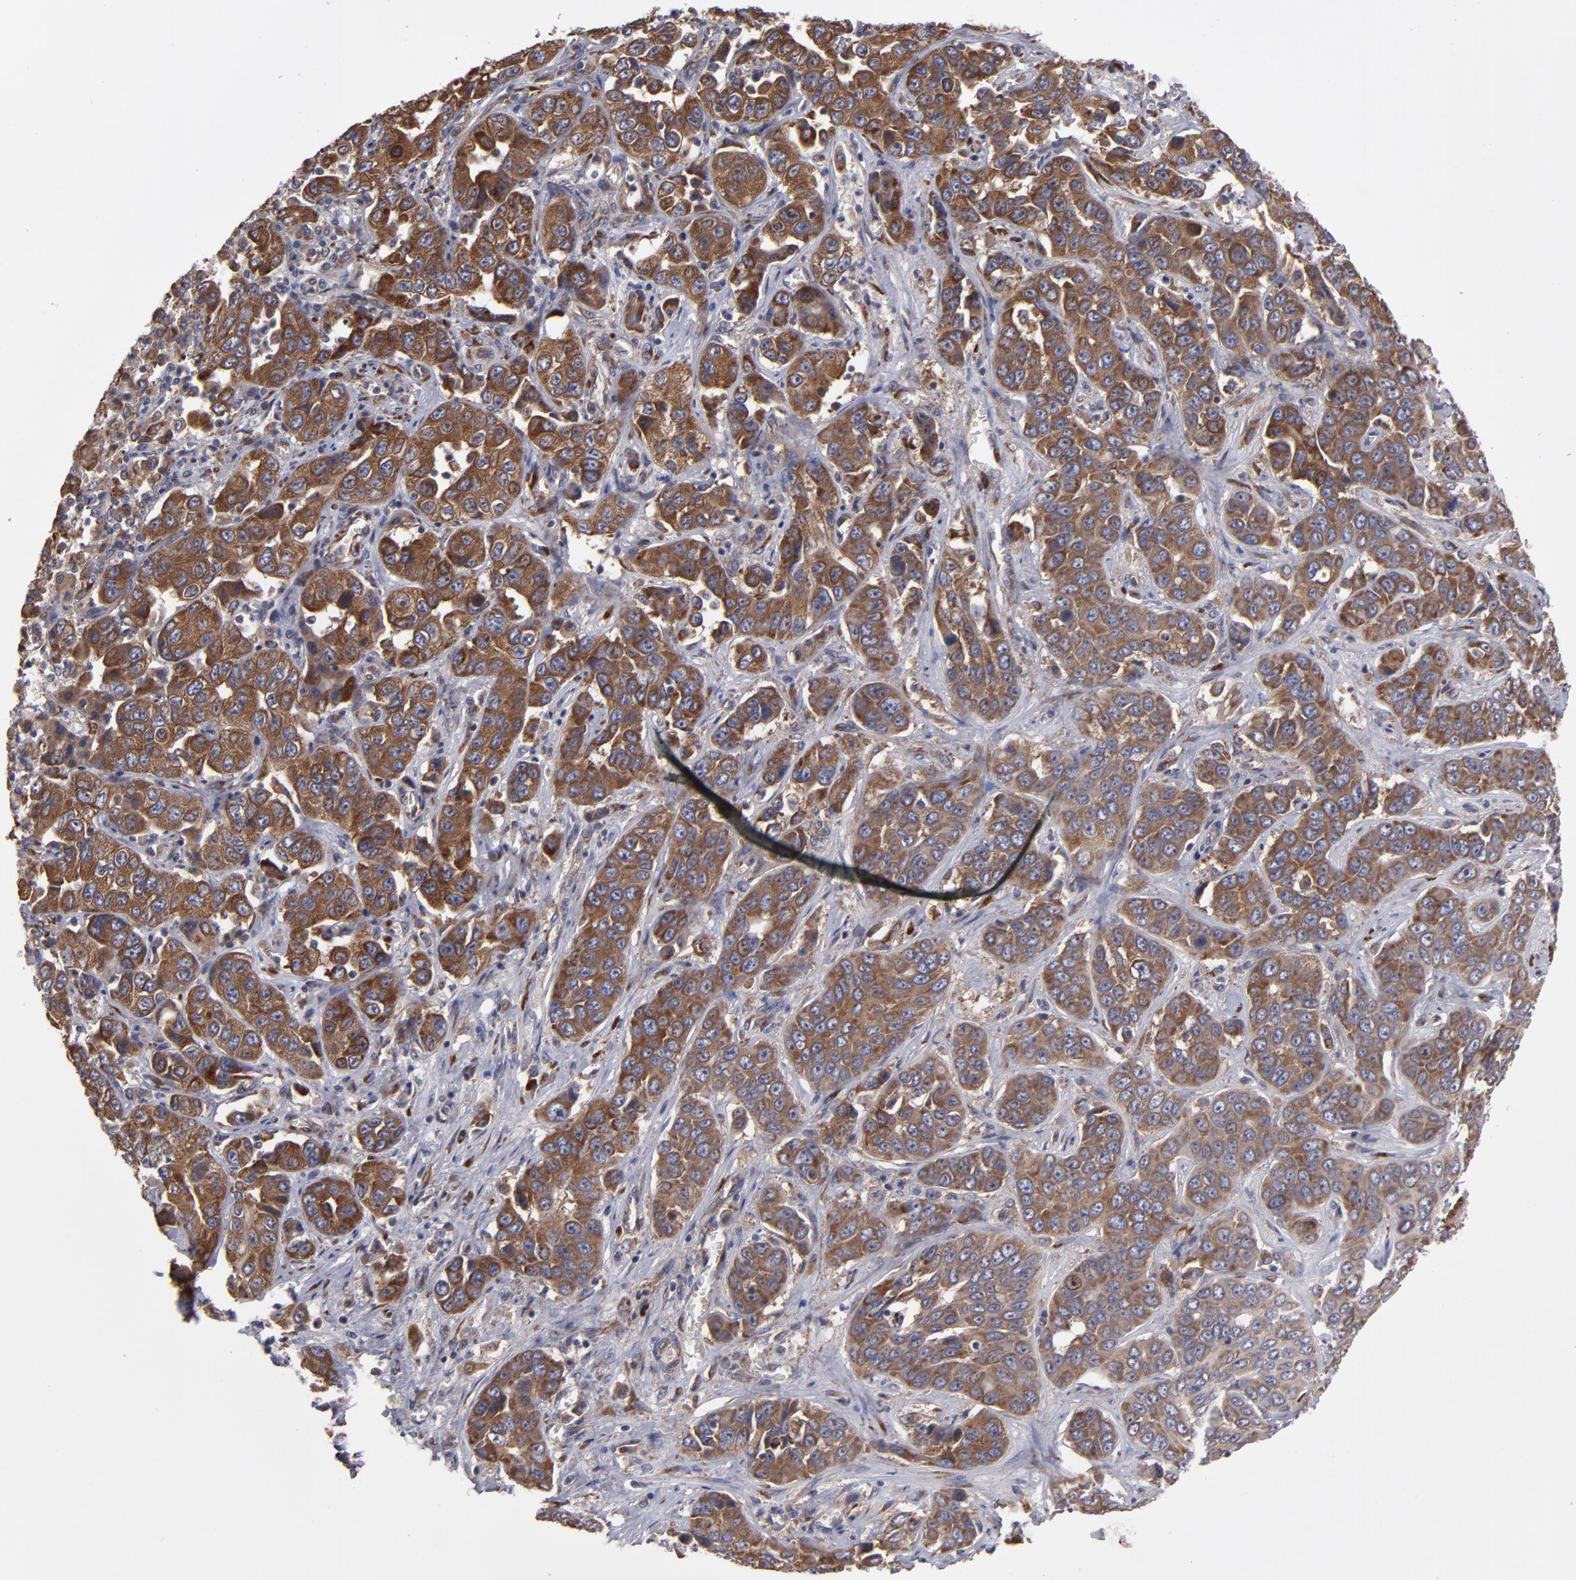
{"staining": {"intensity": "moderate", "quantity": ">75%", "location": "cytoplasmic/membranous"}, "tissue": "liver cancer", "cell_type": "Tumor cells", "image_type": "cancer", "snomed": [{"axis": "morphology", "description": "Cholangiocarcinoma"}, {"axis": "topography", "description": "Liver"}], "caption": "IHC (DAB (3,3'-diaminobenzidine)) staining of liver cholangiocarcinoma reveals moderate cytoplasmic/membranous protein staining in approximately >75% of tumor cells. The protein is stained brown, and the nuclei are stained in blue (DAB IHC with brightfield microscopy, high magnification).", "gene": "SND1", "patient": {"sex": "female", "age": 52}}